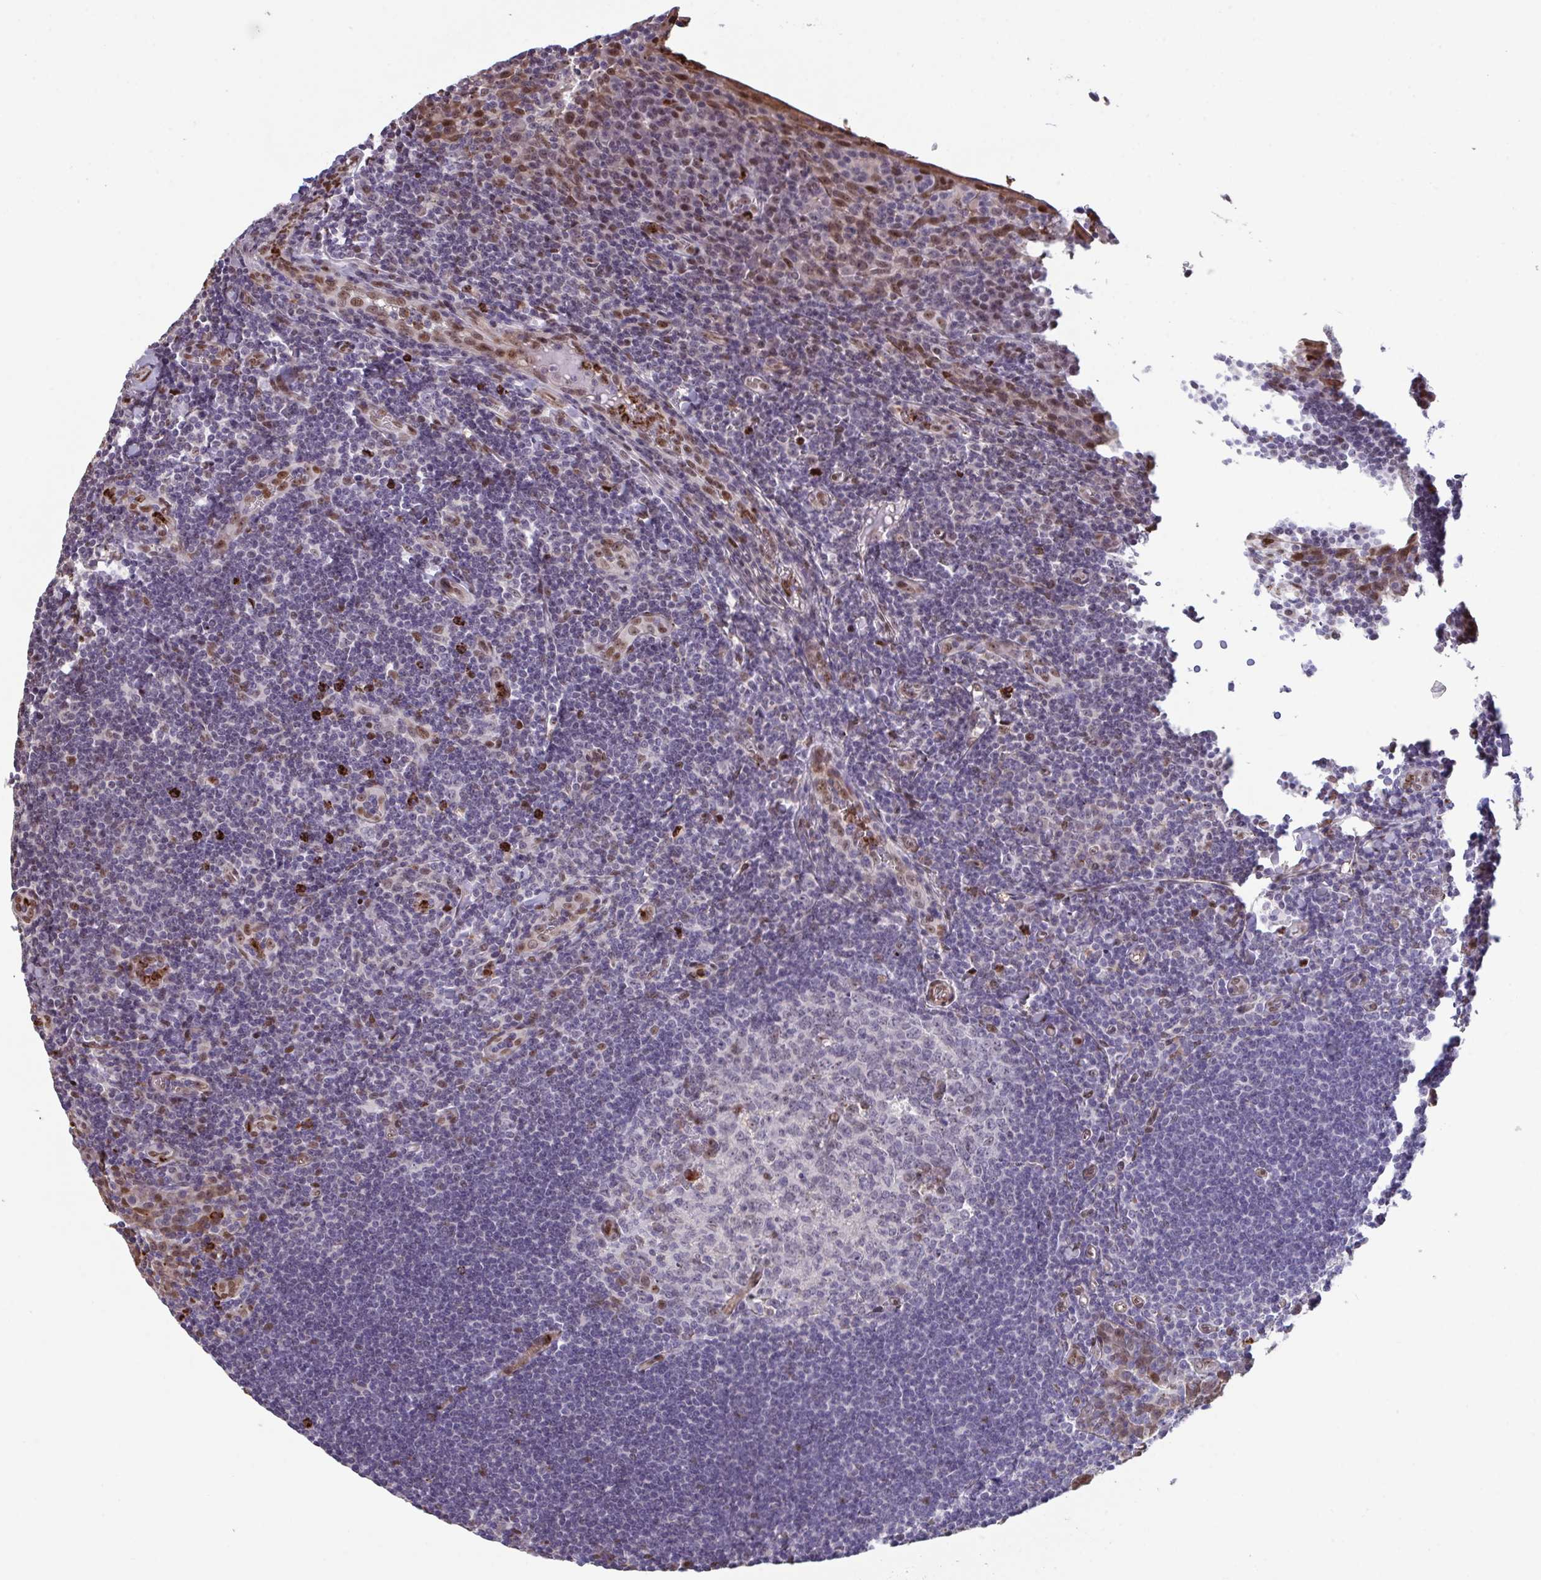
{"staining": {"intensity": "moderate", "quantity": "<25%", "location": "cytoplasmic/membranous,nuclear"}, "tissue": "tonsil", "cell_type": "Germinal center cells", "image_type": "normal", "snomed": [{"axis": "morphology", "description": "Normal tissue, NOS"}, {"axis": "topography", "description": "Tonsil"}], "caption": "The image shows immunohistochemical staining of unremarkable tonsil. There is moderate cytoplasmic/membranous,nuclear positivity is identified in approximately <25% of germinal center cells. (DAB (3,3'-diaminobenzidine) IHC, brown staining for protein, blue staining for nuclei).", "gene": "PELI1", "patient": {"sex": "male", "age": 27}}